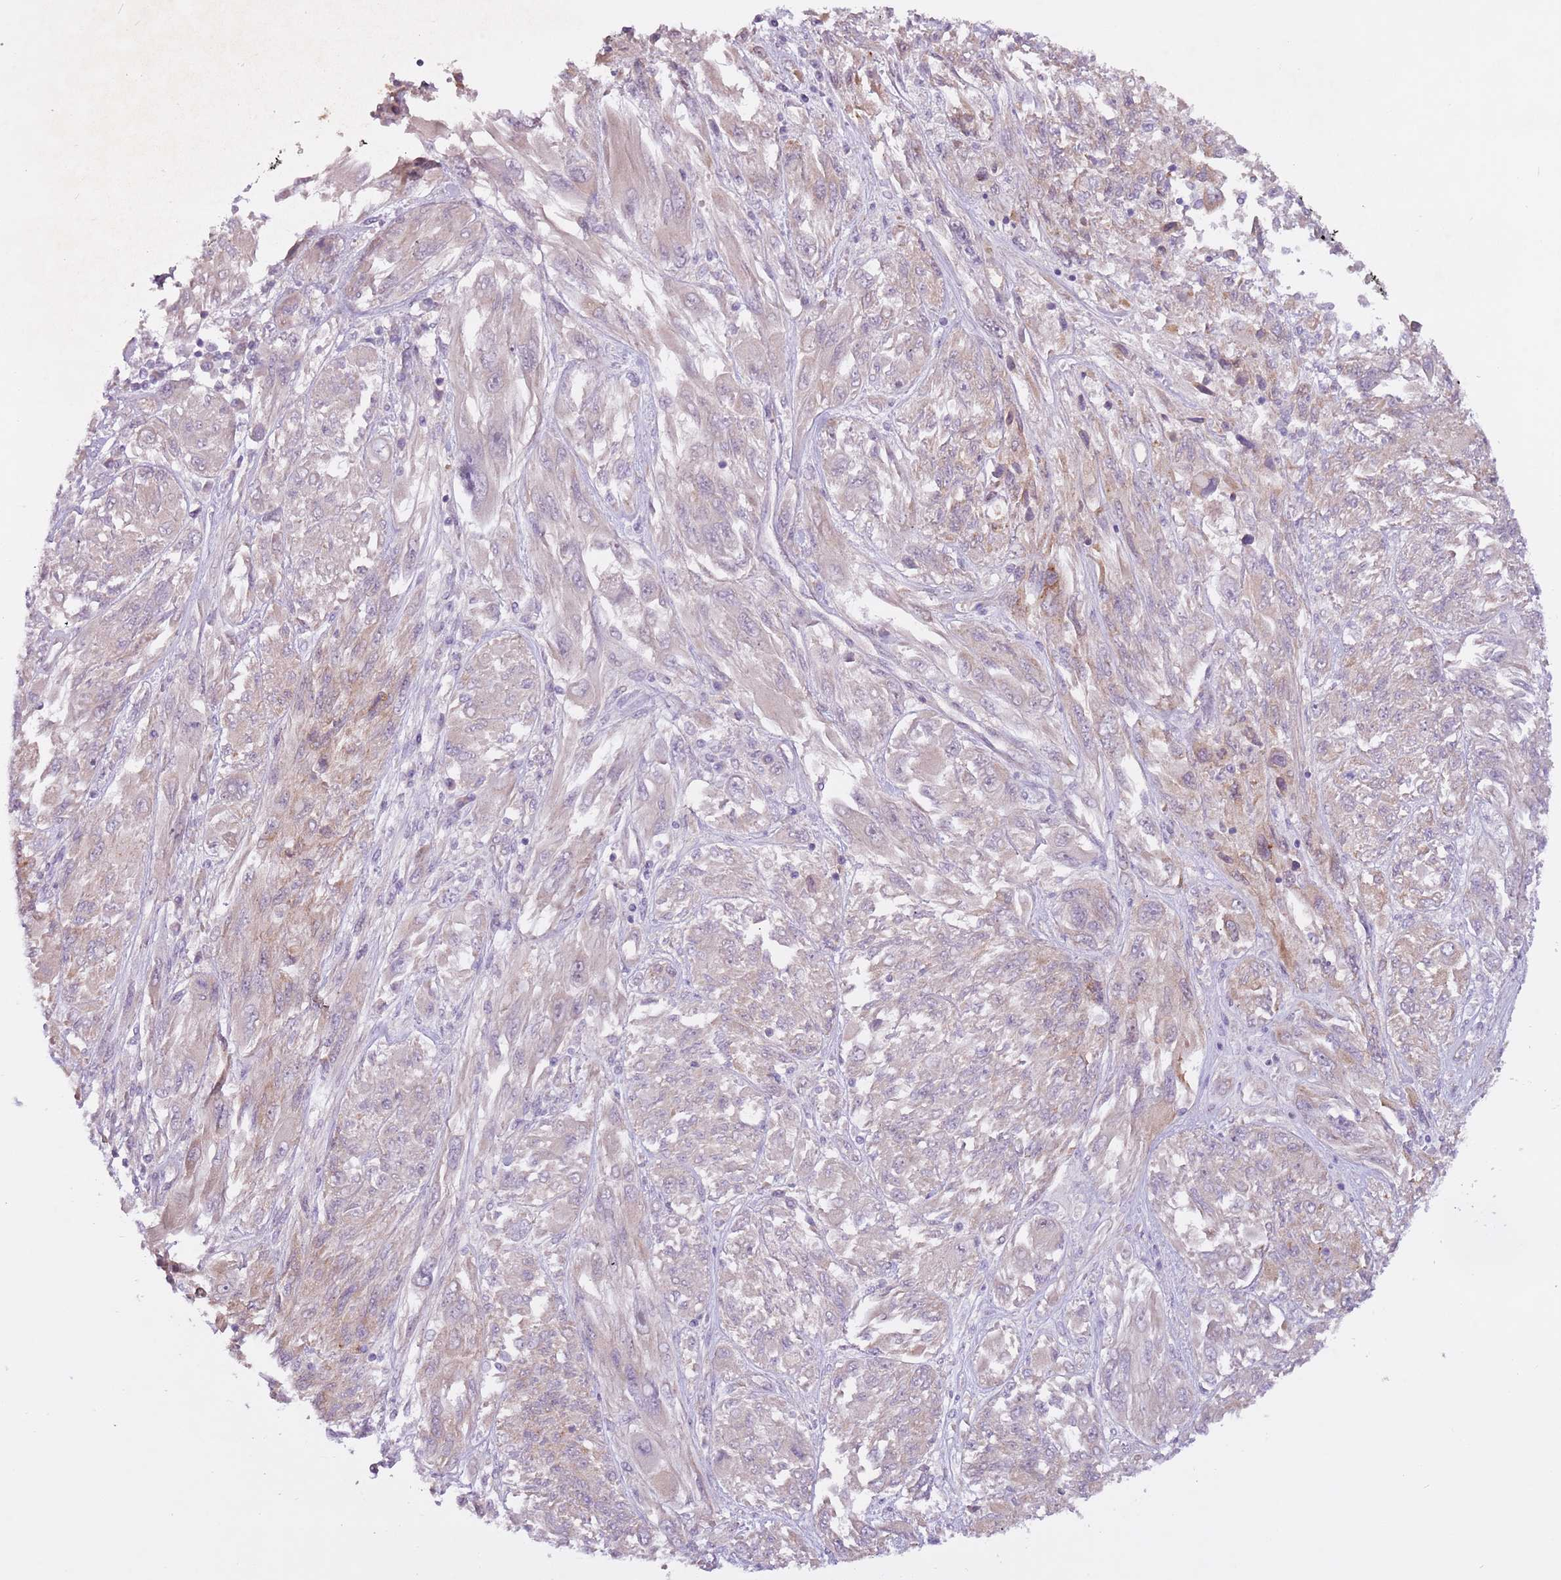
{"staining": {"intensity": "weak", "quantity": "<25%", "location": "cytoplasmic/membranous"}, "tissue": "melanoma", "cell_type": "Tumor cells", "image_type": "cancer", "snomed": [{"axis": "morphology", "description": "Malignant melanoma, NOS"}, {"axis": "topography", "description": "Skin"}], "caption": "Tumor cells are negative for brown protein staining in melanoma.", "gene": "MRO", "patient": {"sex": "female", "age": 91}}